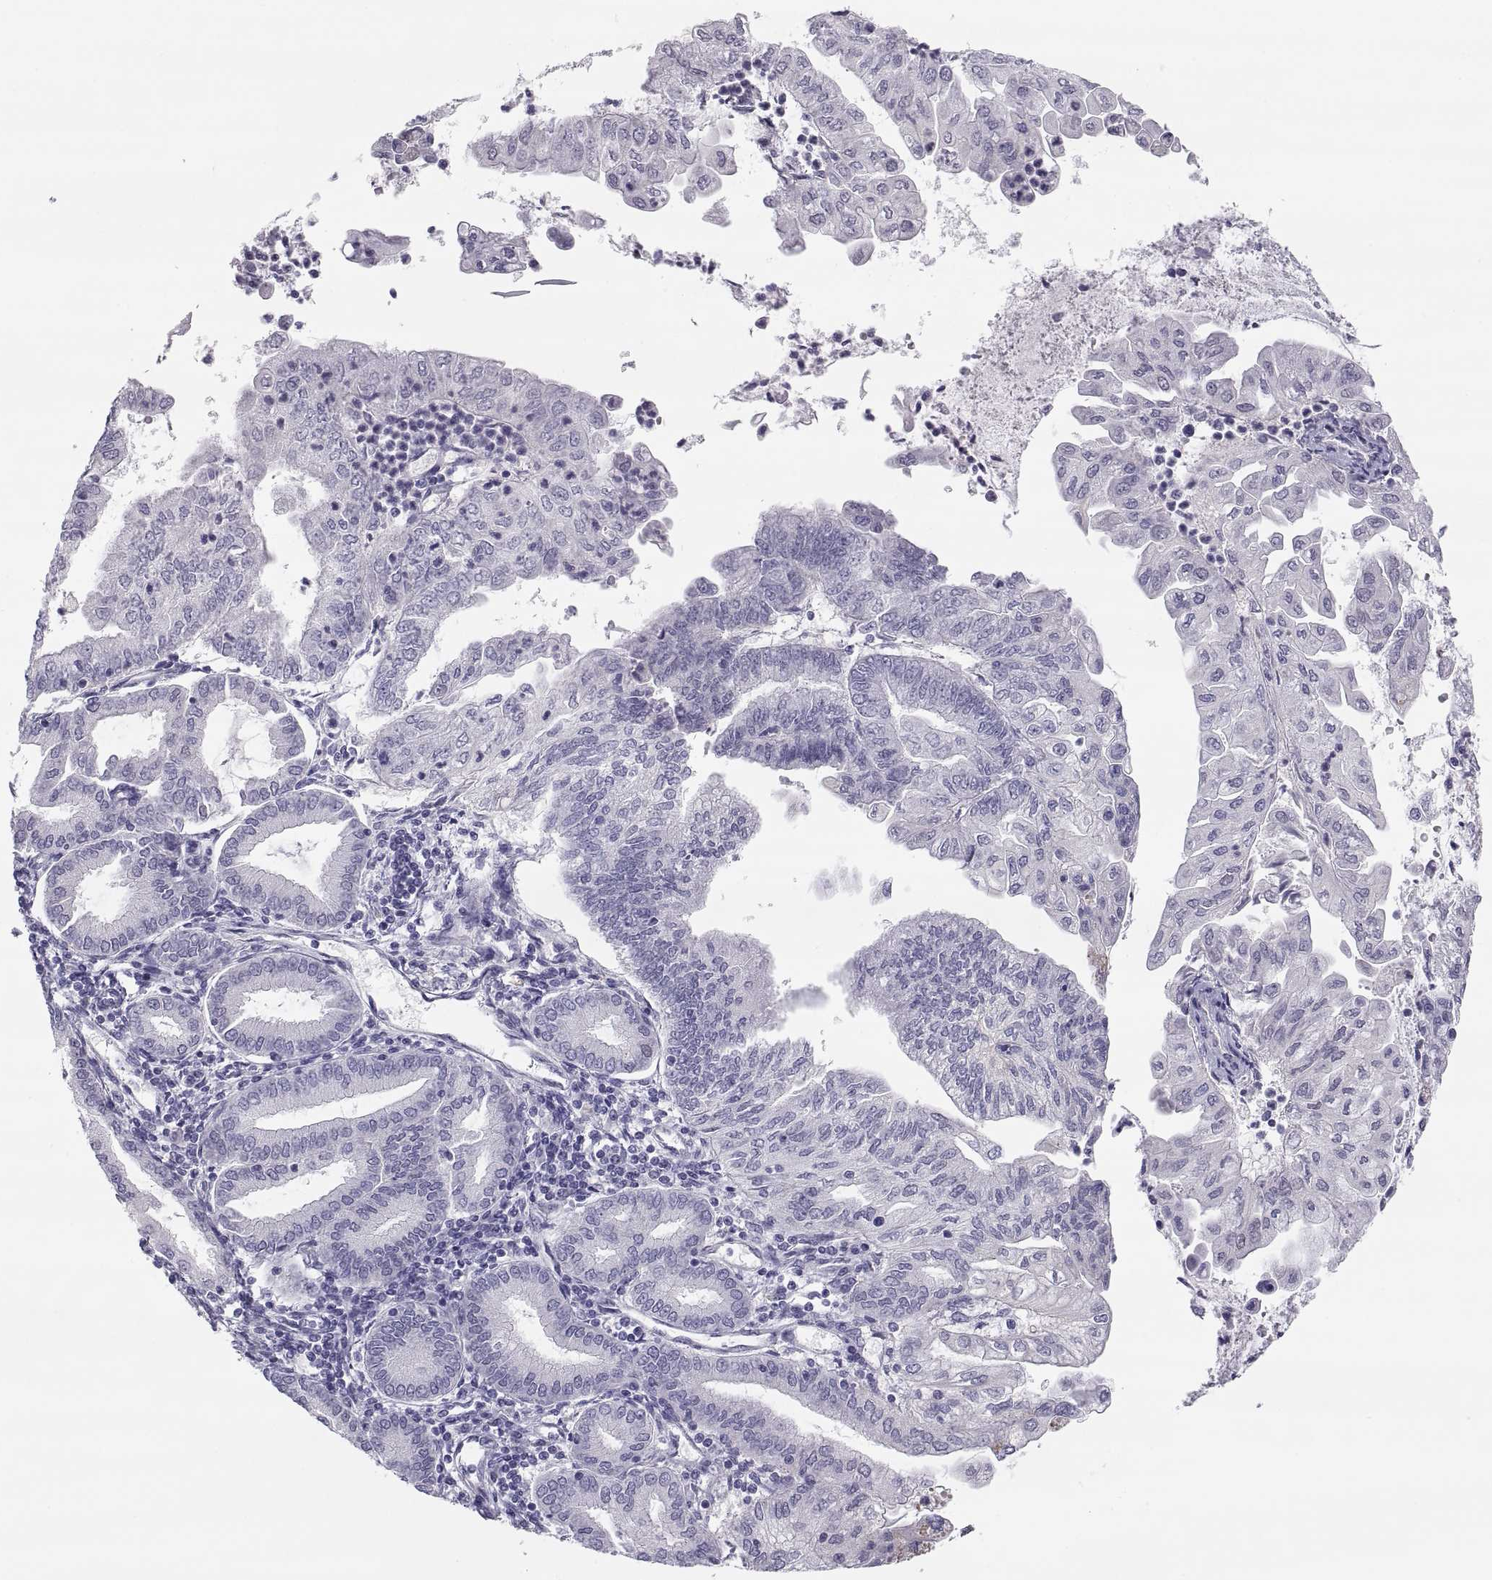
{"staining": {"intensity": "negative", "quantity": "none", "location": "none"}, "tissue": "endometrial cancer", "cell_type": "Tumor cells", "image_type": "cancer", "snomed": [{"axis": "morphology", "description": "Adenocarcinoma, NOS"}, {"axis": "topography", "description": "Endometrium"}], "caption": "A high-resolution image shows immunohistochemistry staining of adenocarcinoma (endometrial), which reveals no significant positivity in tumor cells.", "gene": "MAGEB2", "patient": {"sex": "female", "age": 55}}